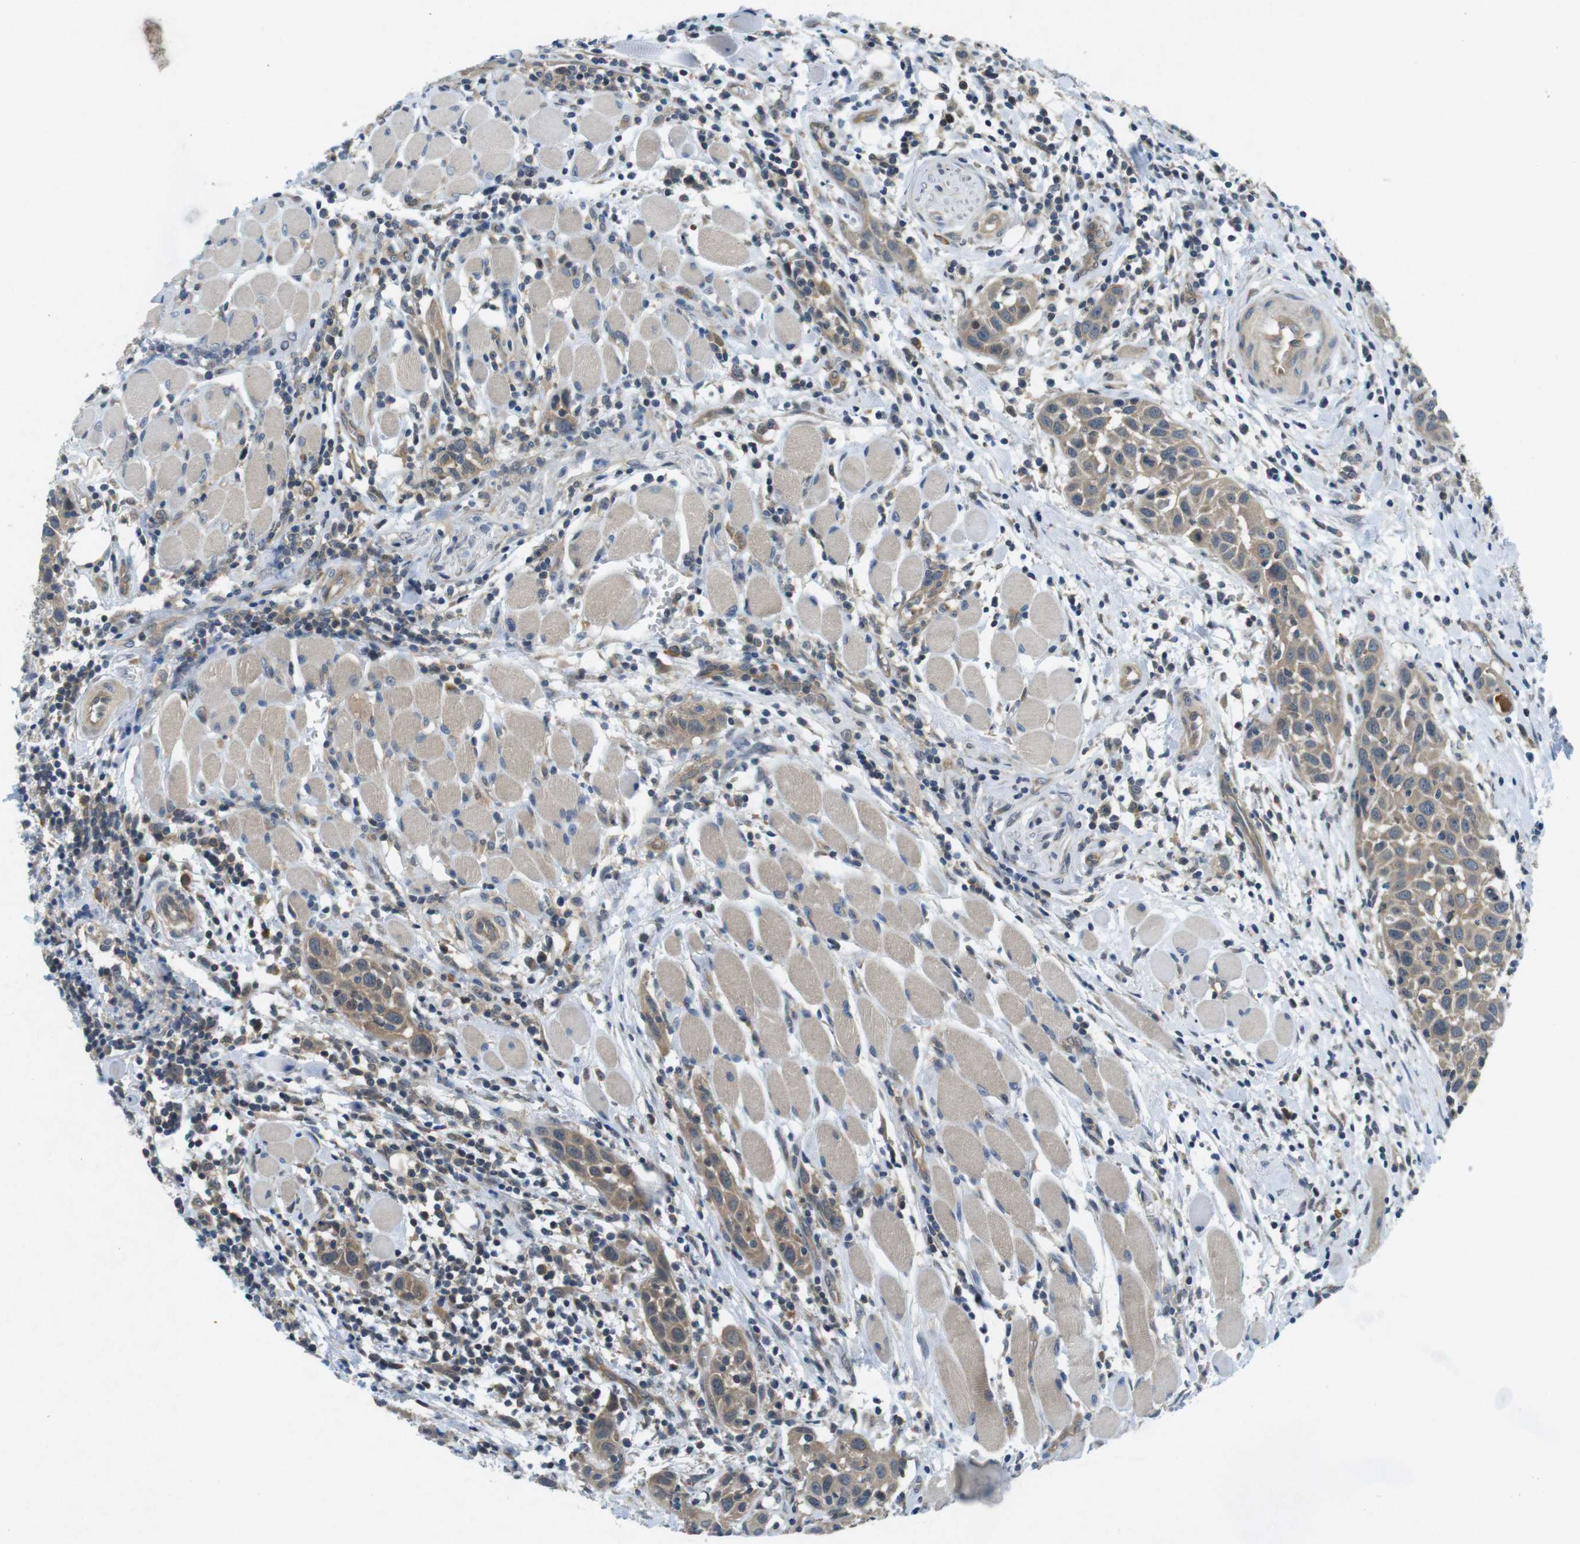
{"staining": {"intensity": "weak", "quantity": ">75%", "location": "cytoplasmic/membranous"}, "tissue": "head and neck cancer", "cell_type": "Tumor cells", "image_type": "cancer", "snomed": [{"axis": "morphology", "description": "Squamous cell carcinoma, NOS"}, {"axis": "topography", "description": "Oral tissue"}, {"axis": "topography", "description": "Head-Neck"}], "caption": "Tumor cells exhibit weak cytoplasmic/membranous staining in about >75% of cells in head and neck cancer (squamous cell carcinoma).", "gene": "SUGT1", "patient": {"sex": "female", "age": 50}}